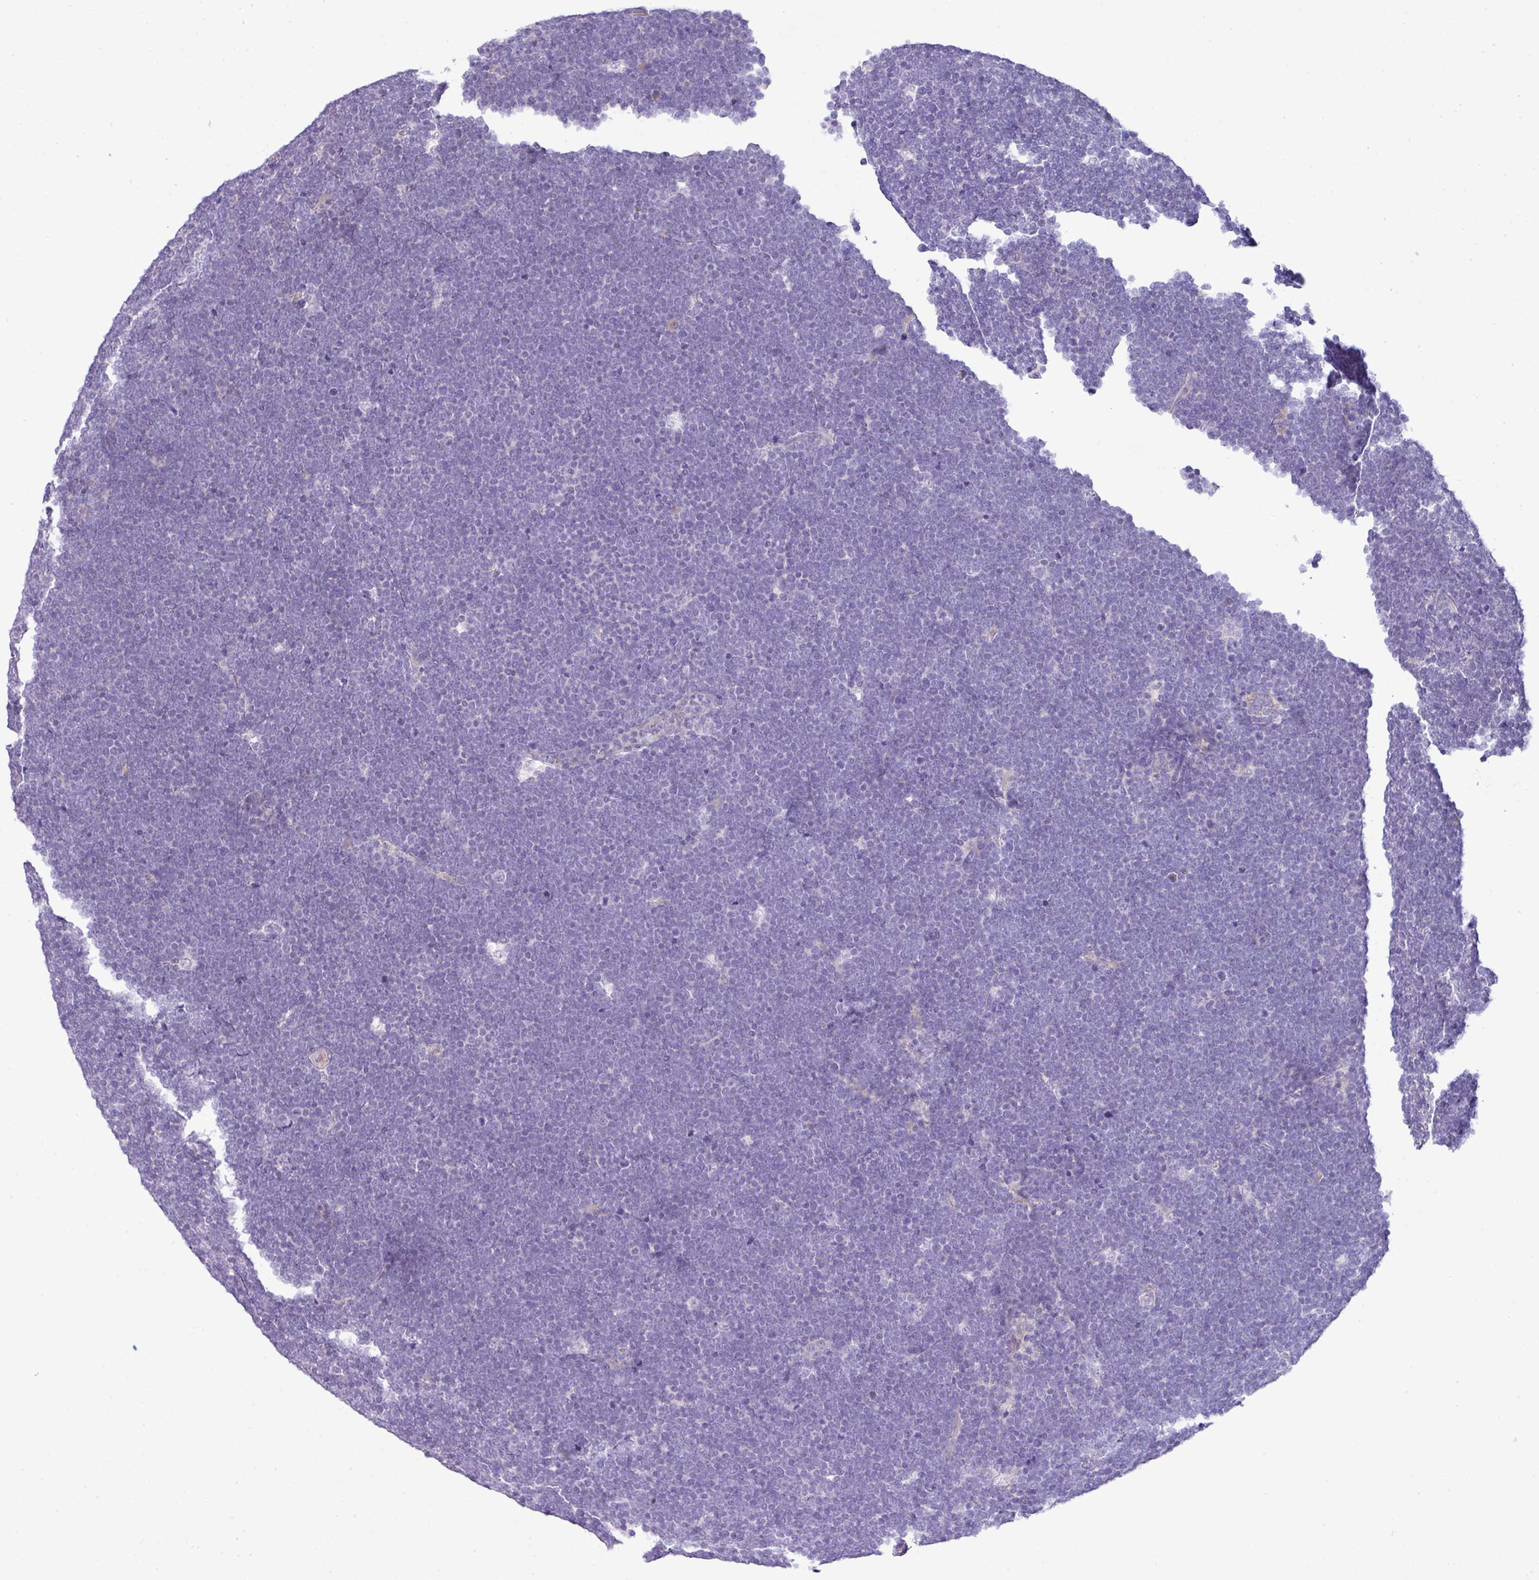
{"staining": {"intensity": "negative", "quantity": "none", "location": "none"}, "tissue": "lymphoma", "cell_type": "Tumor cells", "image_type": "cancer", "snomed": [{"axis": "morphology", "description": "Malignant lymphoma, non-Hodgkin's type, High grade"}, {"axis": "topography", "description": "Lymph node"}], "caption": "An immunohistochemistry (IHC) micrograph of lymphoma is shown. There is no staining in tumor cells of lymphoma.", "gene": "PIK3R5", "patient": {"sex": "male", "age": 13}}